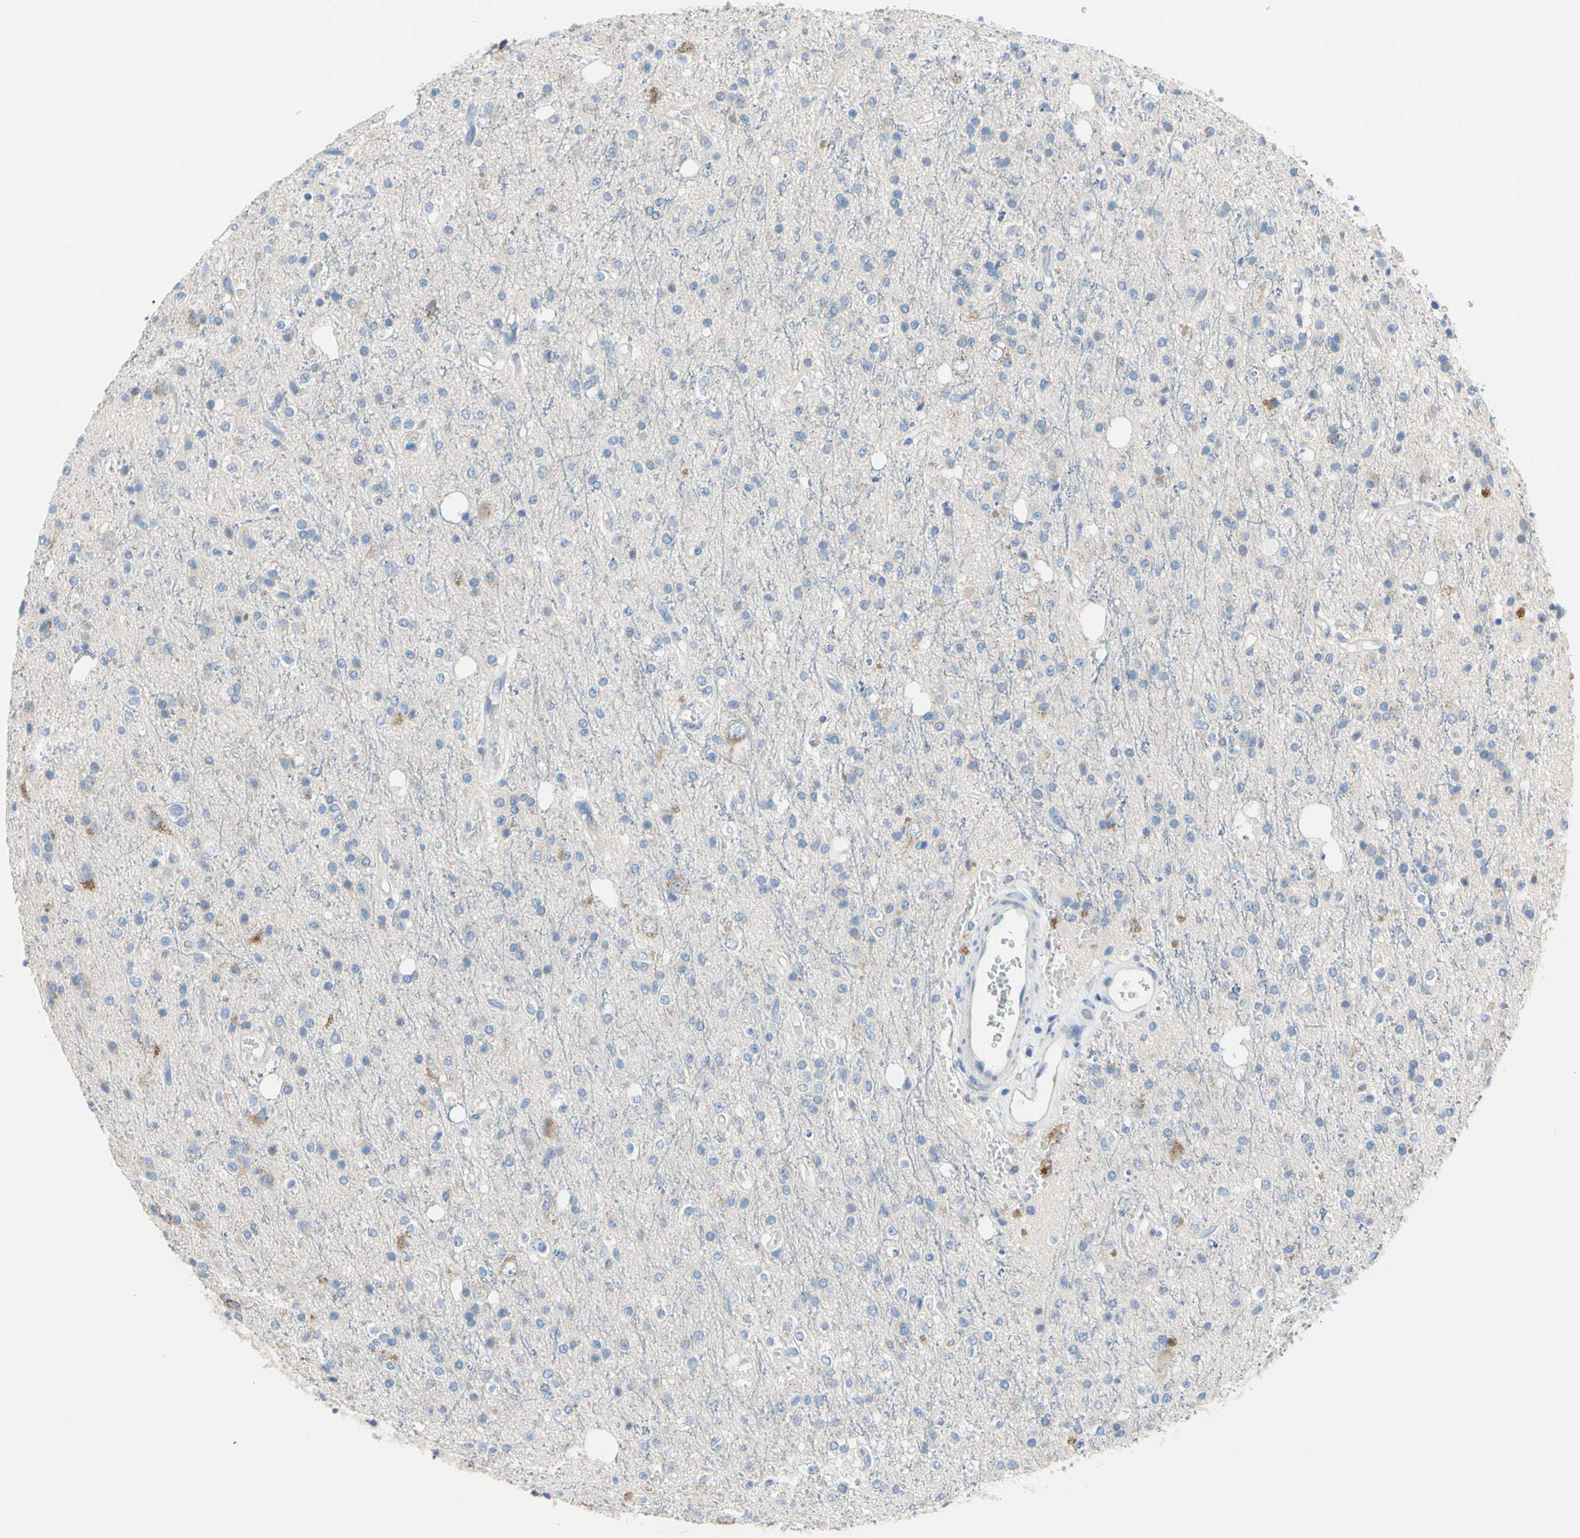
{"staining": {"intensity": "negative", "quantity": "none", "location": "none"}, "tissue": "glioma", "cell_type": "Tumor cells", "image_type": "cancer", "snomed": [{"axis": "morphology", "description": "Glioma, malignant, High grade"}, {"axis": "topography", "description": "Brain"}], "caption": "Immunohistochemistry image of neoplastic tissue: glioma stained with DAB (3,3'-diaminobenzidine) demonstrates no significant protein staining in tumor cells.", "gene": "TMEM59L", "patient": {"sex": "male", "age": 47}}